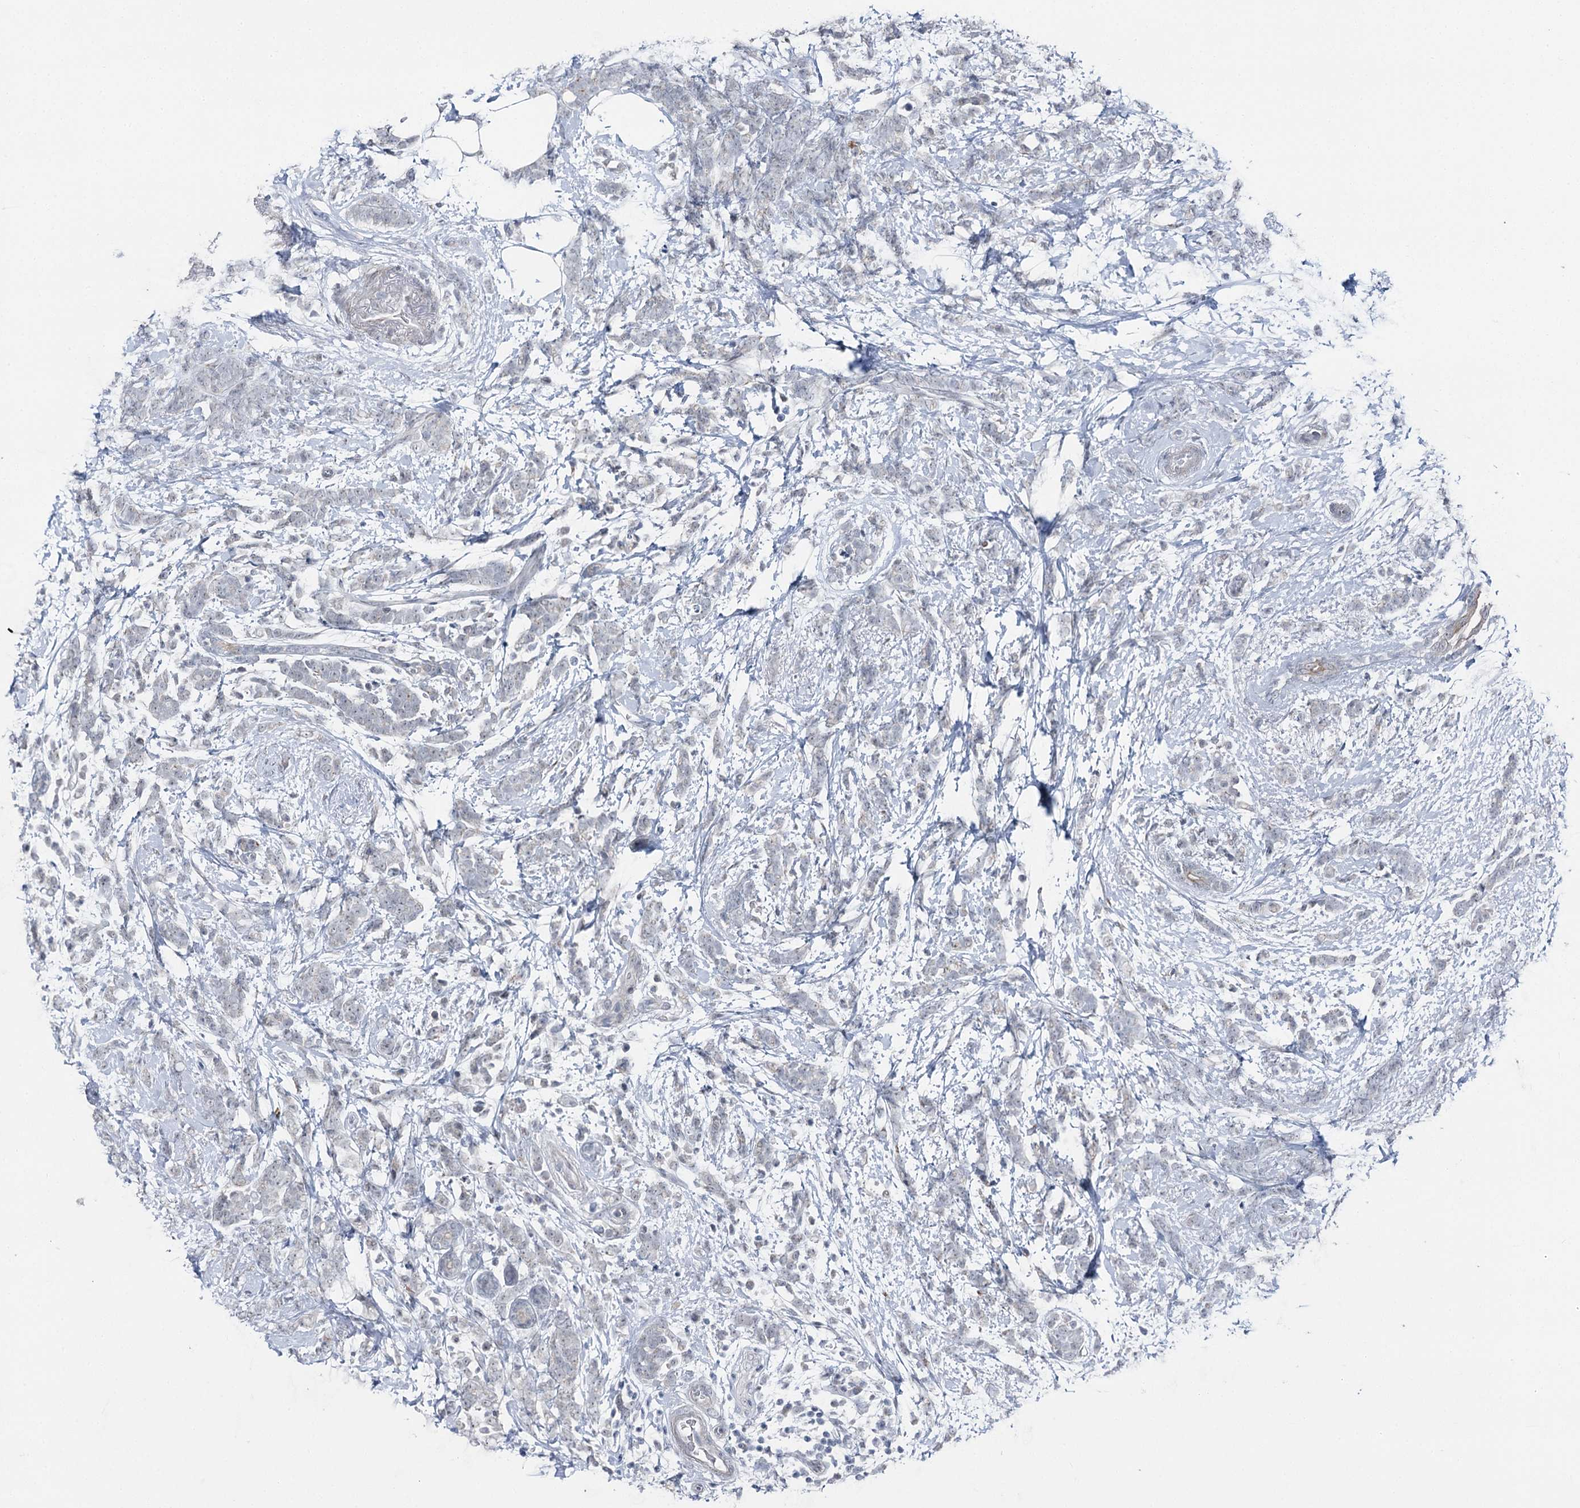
{"staining": {"intensity": "negative", "quantity": "none", "location": "none"}, "tissue": "breast cancer", "cell_type": "Tumor cells", "image_type": "cancer", "snomed": [{"axis": "morphology", "description": "Lobular carcinoma"}, {"axis": "topography", "description": "Breast"}], "caption": "An immunohistochemistry (IHC) histopathology image of breast cancer (lobular carcinoma) is shown. There is no staining in tumor cells of breast cancer (lobular carcinoma).", "gene": "STEEP1", "patient": {"sex": "female", "age": 58}}